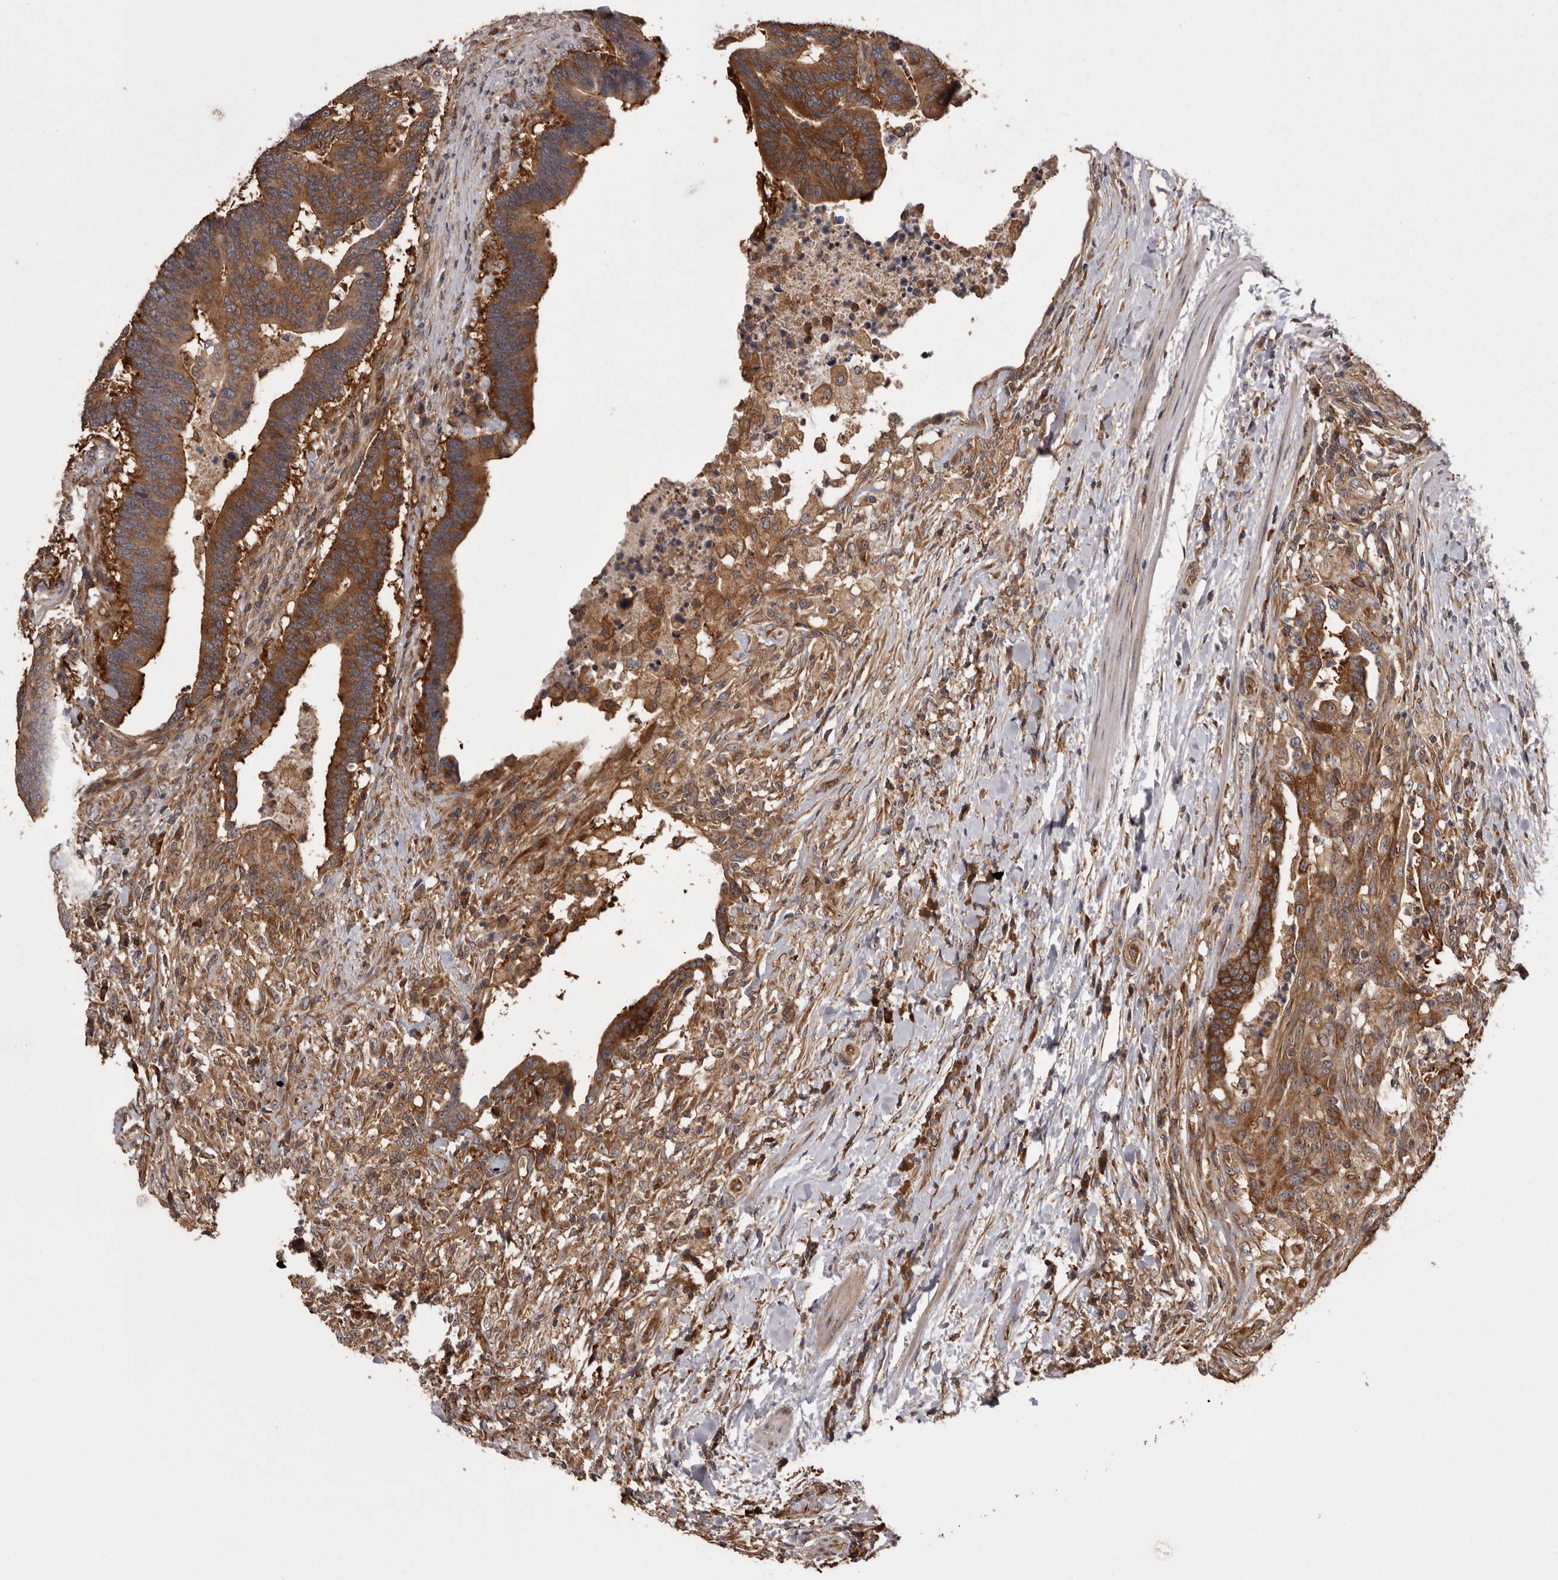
{"staining": {"intensity": "strong", "quantity": ">75%", "location": "cytoplasmic/membranous"}, "tissue": "colorectal cancer", "cell_type": "Tumor cells", "image_type": "cancer", "snomed": [{"axis": "morphology", "description": "Adenocarcinoma, NOS"}, {"axis": "topography", "description": "Colon"}], "caption": "The immunohistochemical stain highlights strong cytoplasmic/membranous staining in tumor cells of colorectal adenocarcinoma tissue.", "gene": "DARS1", "patient": {"sex": "female", "age": 66}}